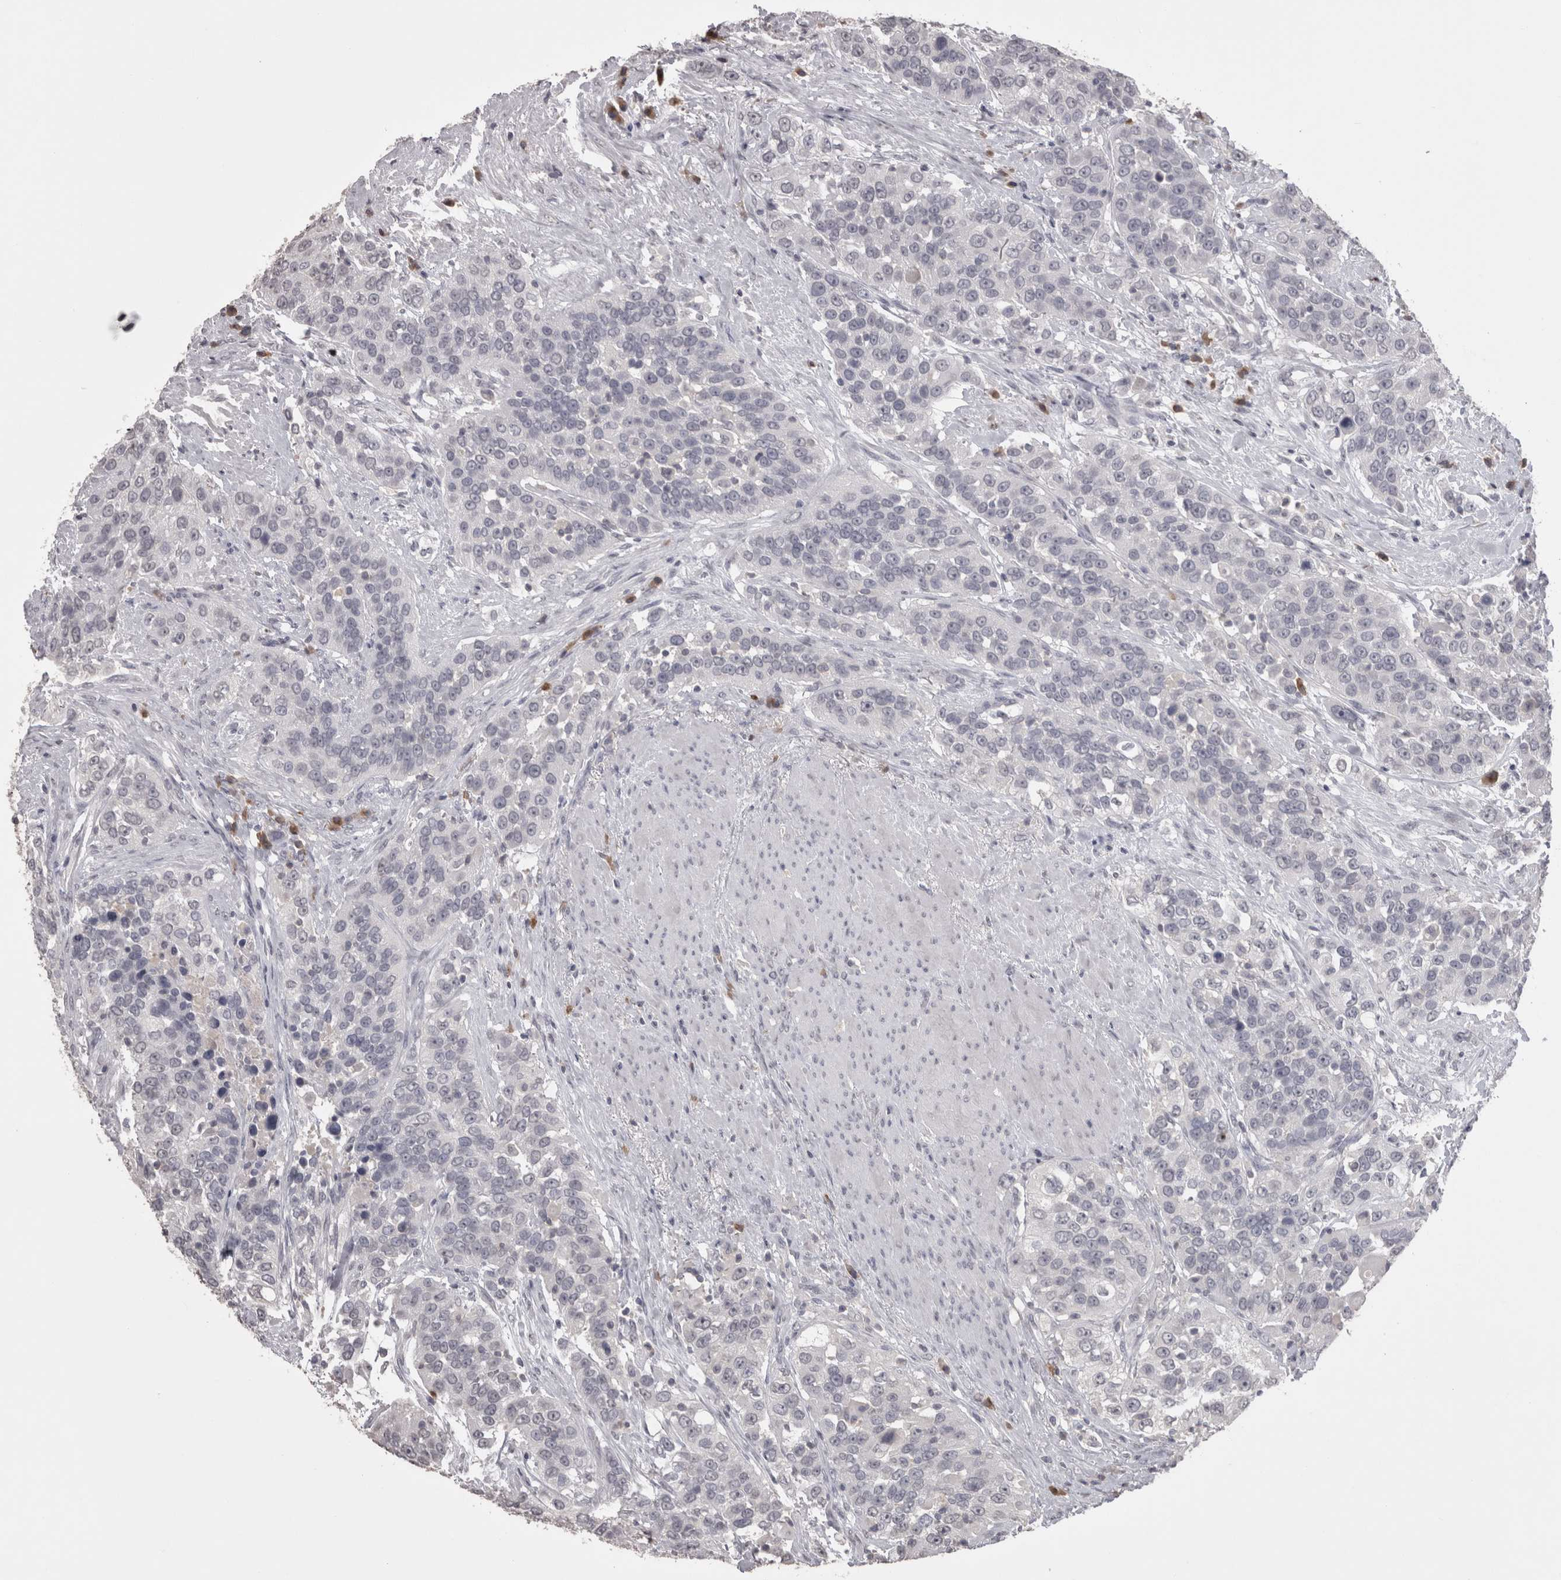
{"staining": {"intensity": "negative", "quantity": "none", "location": "none"}, "tissue": "urothelial cancer", "cell_type": "Tumor cells", "image_type": "cancer", "snomed": [{"axis": "morphology", "description": "Urothelial carcinoma, High grade"}, {"axis": "topography", "description": "Urinary bladder"}], "caption": "An immunohistochemistry (IHC) photomicrograph of urothelial cancer is shown. There is no staining in tumor cells of urothelial cancer.", "gene": "LAX1", "patient": {"sex": "female", "age": 80}}